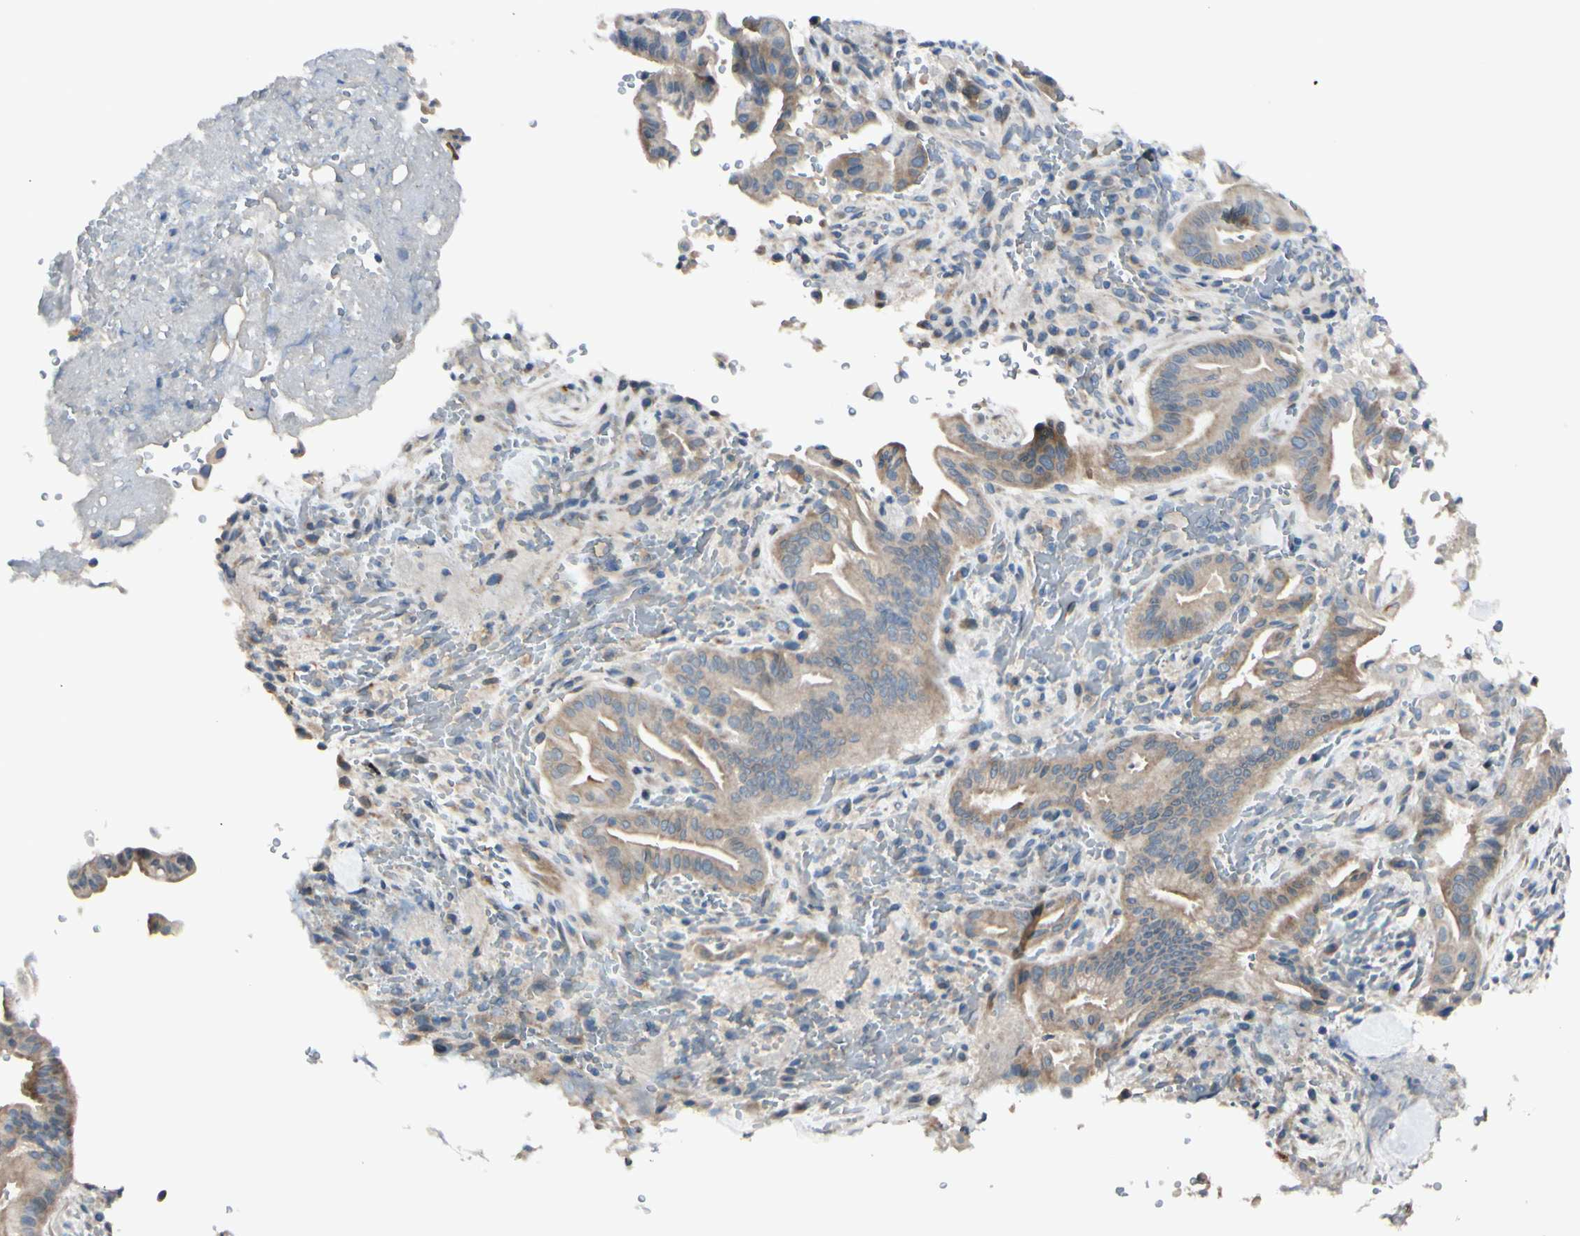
{"staining": {"intensity": "weak", "quantity": ">75%", "location": "cytoplasmic/membranous"}, "tissue": "liver cancer", "cell_type": "Tumor cells", "image_type": "cancer", "snomed": [{"axis": "morphology", "description": "Cholangiocarcinoma"}, {"axis": "topography", "description": "Liver"}], "caption": "Cholangiocarcinoma (liver) stained for a protein reveals weak cytoplasmic/membranous positivity in tumor cells.", "gene": "EPHA3", "patient": {"sex": "female", "age": 68}}